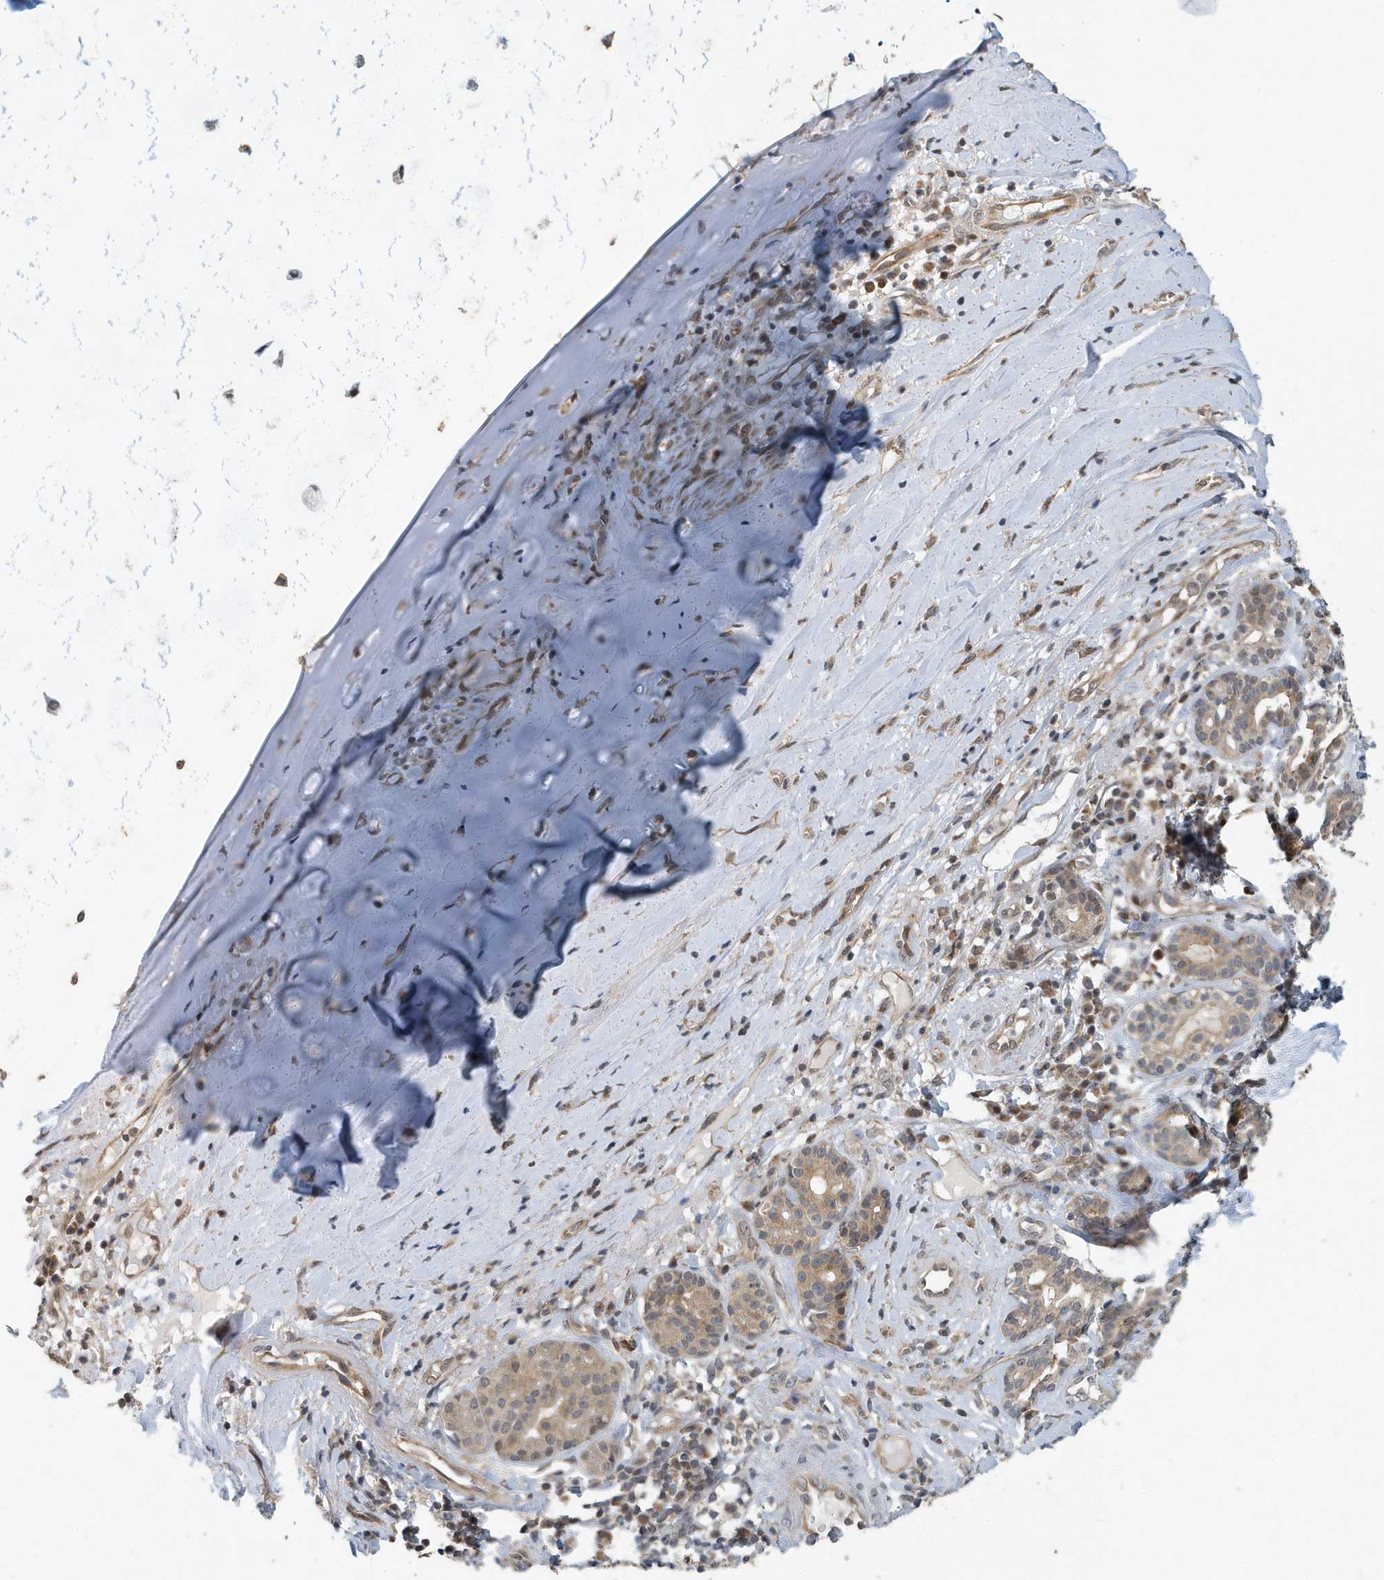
{"staining": {"intensity": "weak", "quantity": ">75%", "location": "cytoplasmic/membranous"}, "tissue": "adipose tissue", "cell_type": "Adipocytes", "image_type": "normal", "snomed": [{"axis": "morphology", "description": "Normal tissue, NOS"}, {"axis": "morphology", "description": "Basal cell carcinoma"}, {"axis": "topography", "description": "Cartilage tissue"}, {"axis": "topography", "description": "Nasopharynx"}, {"axis": "topography", "description": "Oral tissue"}], "caption": "IHC (DAB) staining of unremarkable adipose tissue demonstrates weak cytoplasmic/membranous protein expression in approximately >75% of adipocytes.", "gene": "KIF15", "patient": {"sex": "female", "age": 77}}